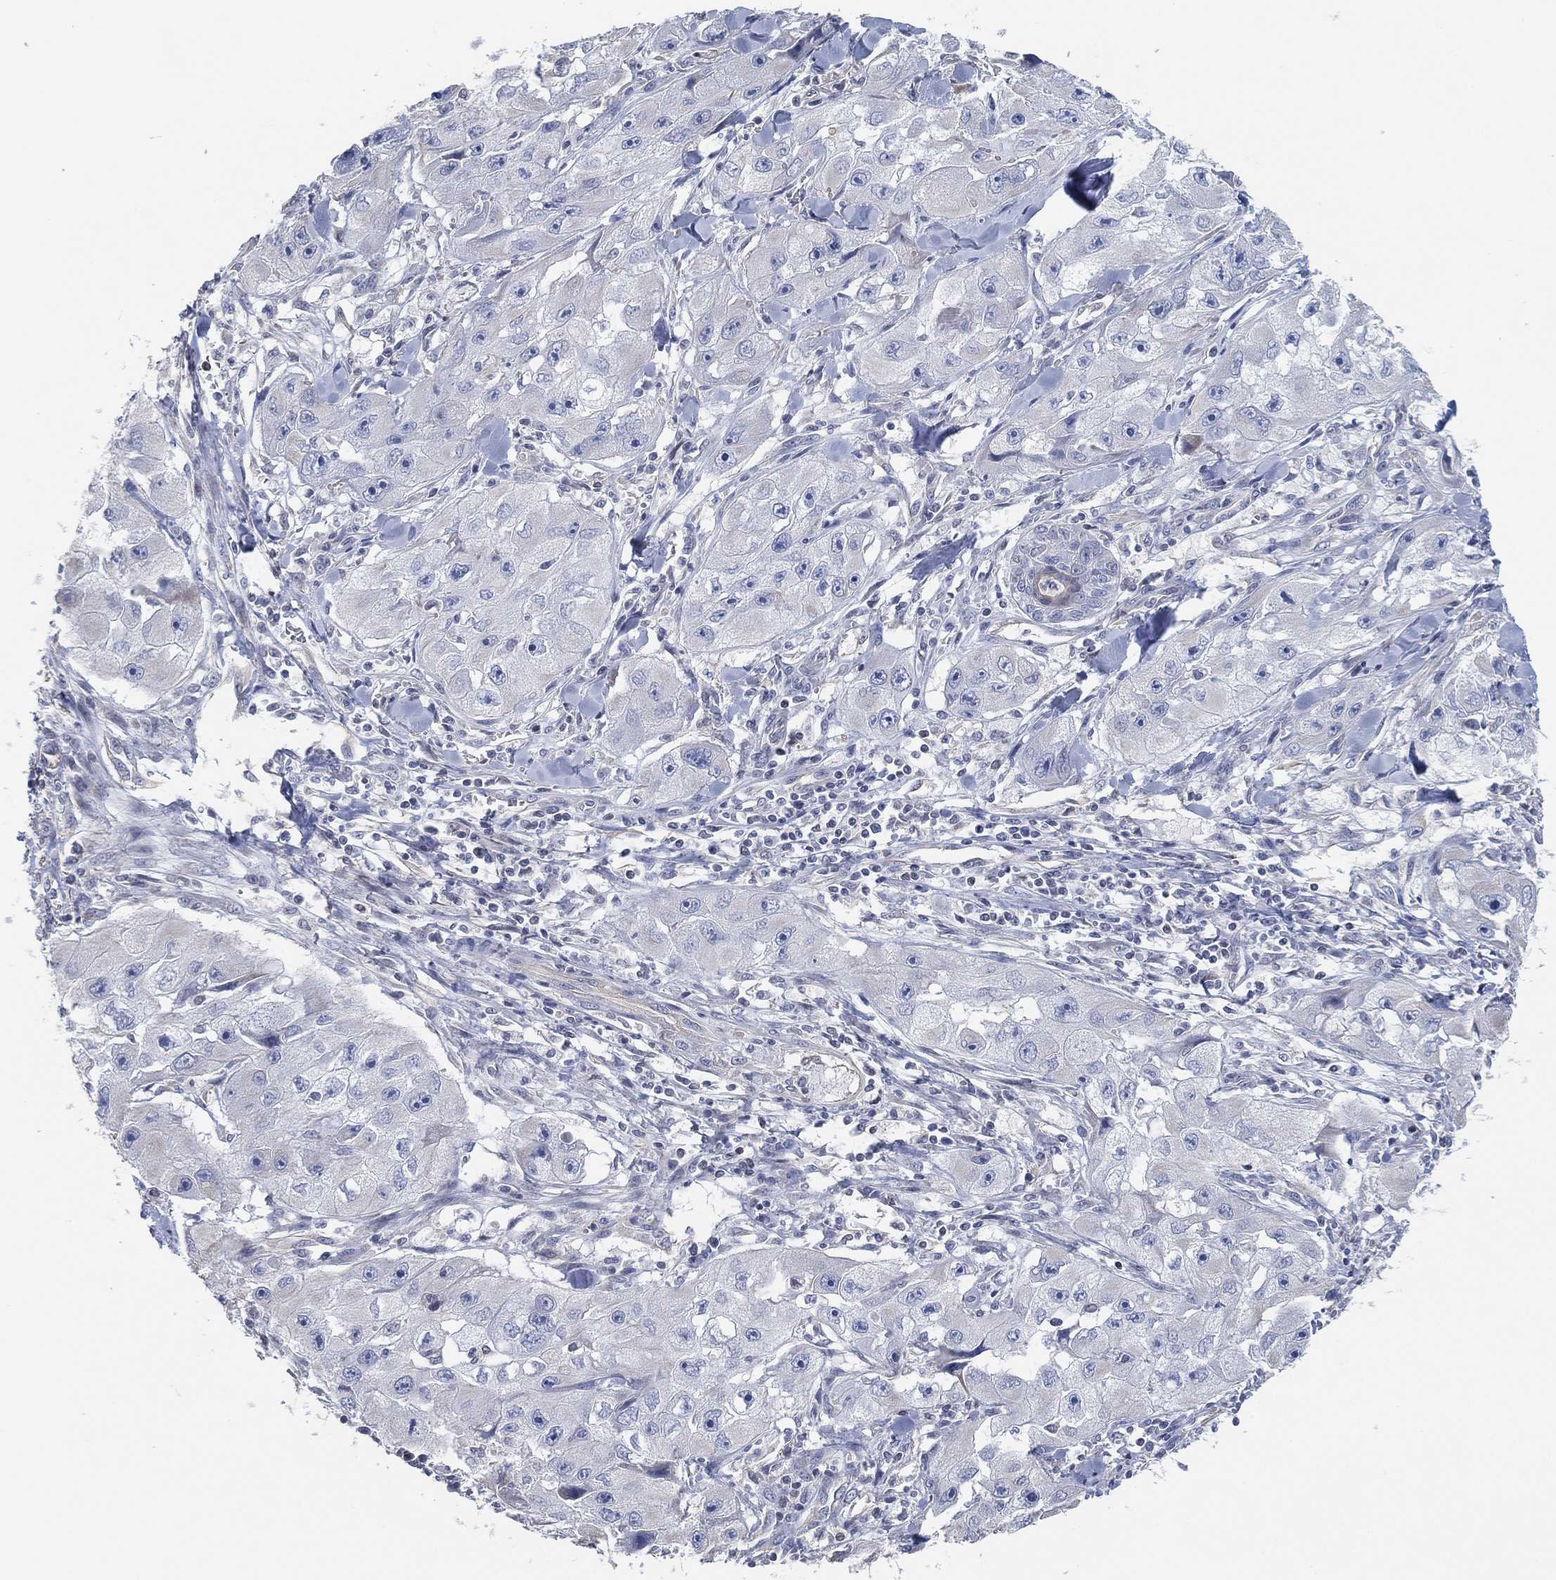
{"staining": {"intensity": "negative", "quantity": "none", "location": "none"}, "tissue": "skin cancer", "cell_type": "Tumor cells", "image_type": "cancer", "snomed": [{"axis": "morphology", "description": "Squamous cell carcinoma, NOS"}, {"axis": "topography", "description": "Skin"}, {"axis": "topography", "description": "Subcutis"}], "caption": "Tumor cells show no significant protein staining in skin squamous cell carcinoma.", "gene": "CFTR", "patient": {"sex": "male", "age": 73}}